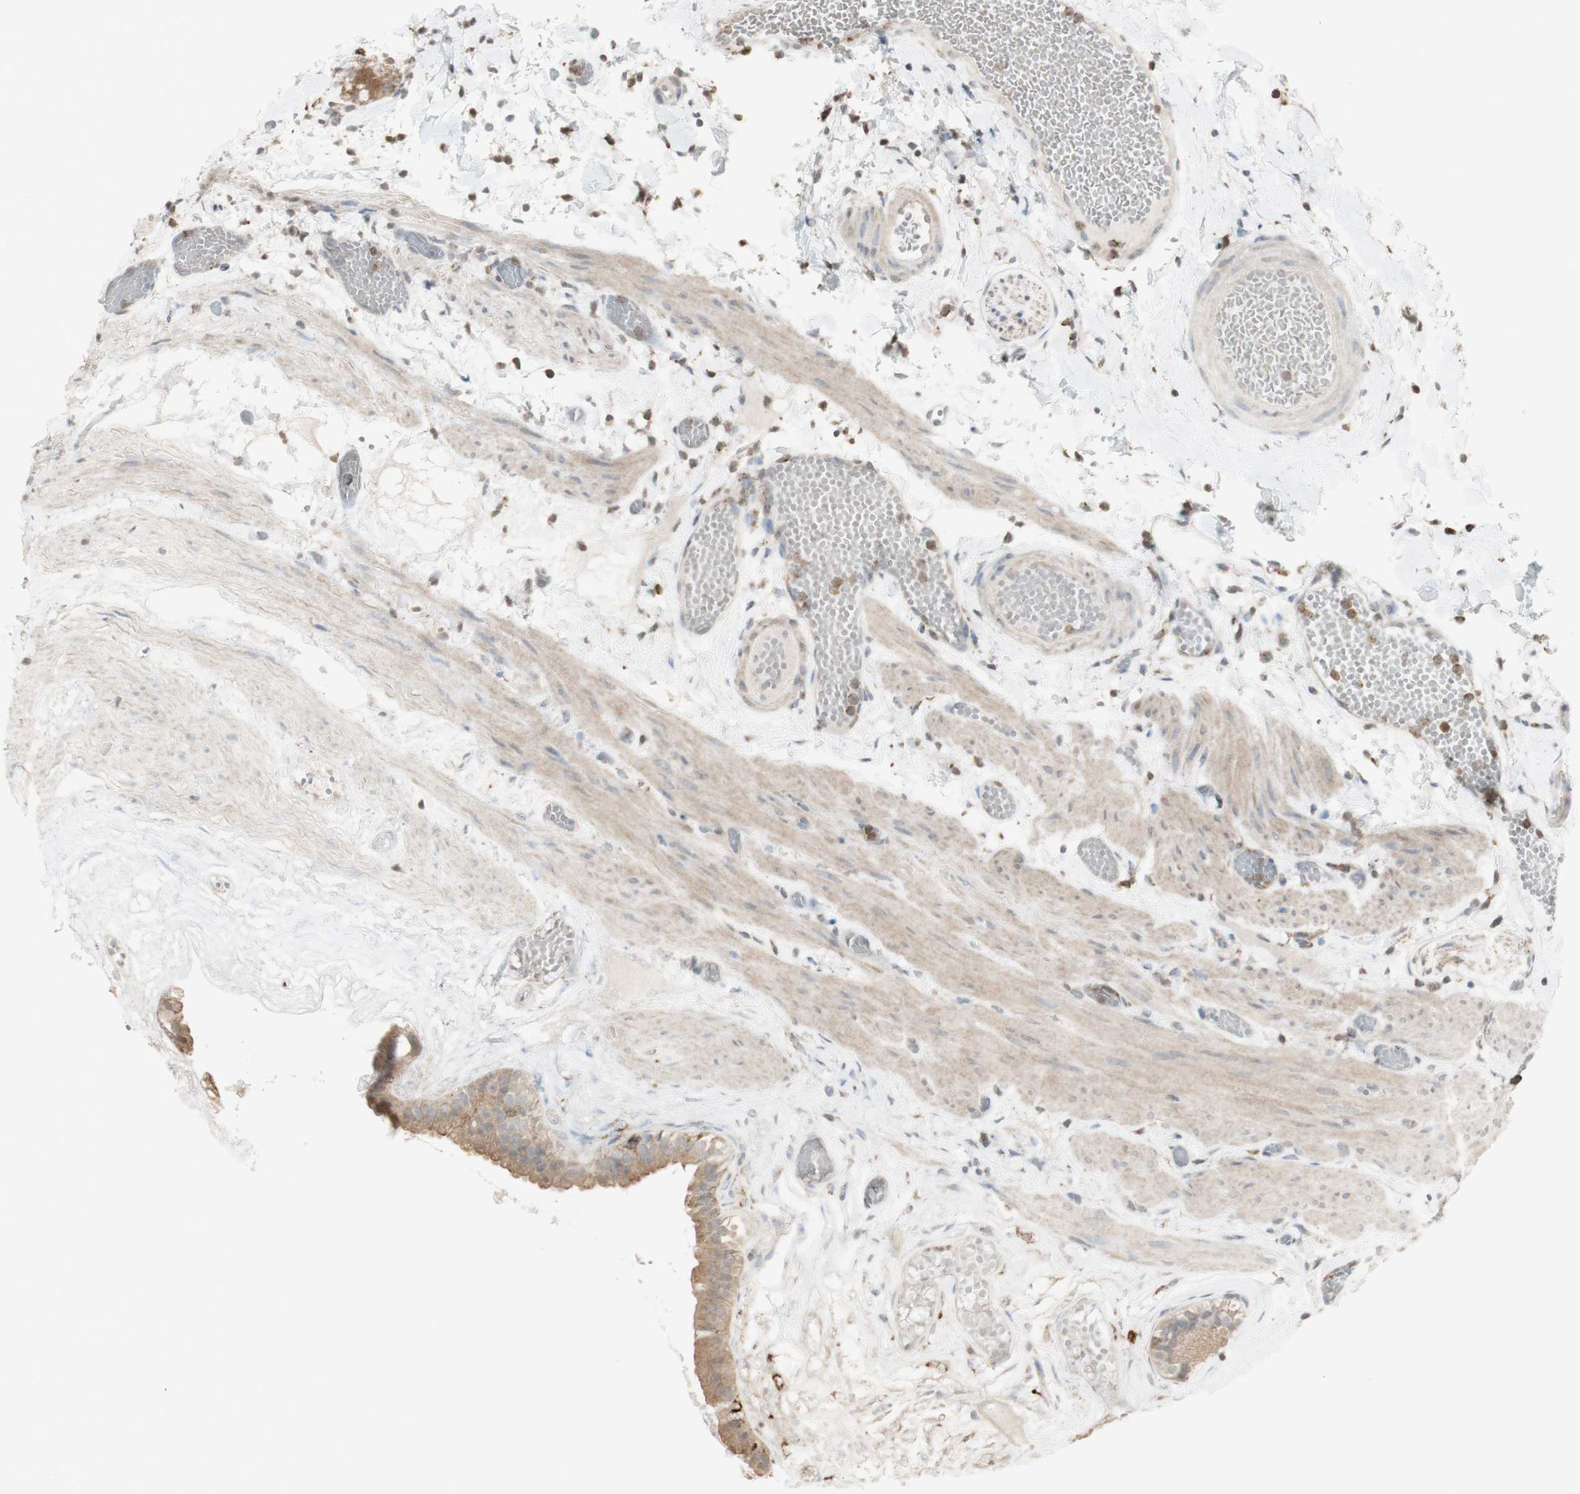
{"staining": {"intensity": "moderate", "quantity": ">75%", "location": "cytoplasmic/membranous"}, "tissue": "gallbladder", "cell_type": "Glandular cells", "image_type": "normal", "snomed": [{"axis": "morphology", "description": "Normal tissue, NOS"}, {"axis": "topography", "description": "Gallbladder"}], "caption": "Protein analysis of benign gallbladder exhibits moderate cytoplasmic/membranous positivity in about >75% of glandular cells.", "gene": "ATP6V1E1", "patient": {"sex": "female", "age": 26}}